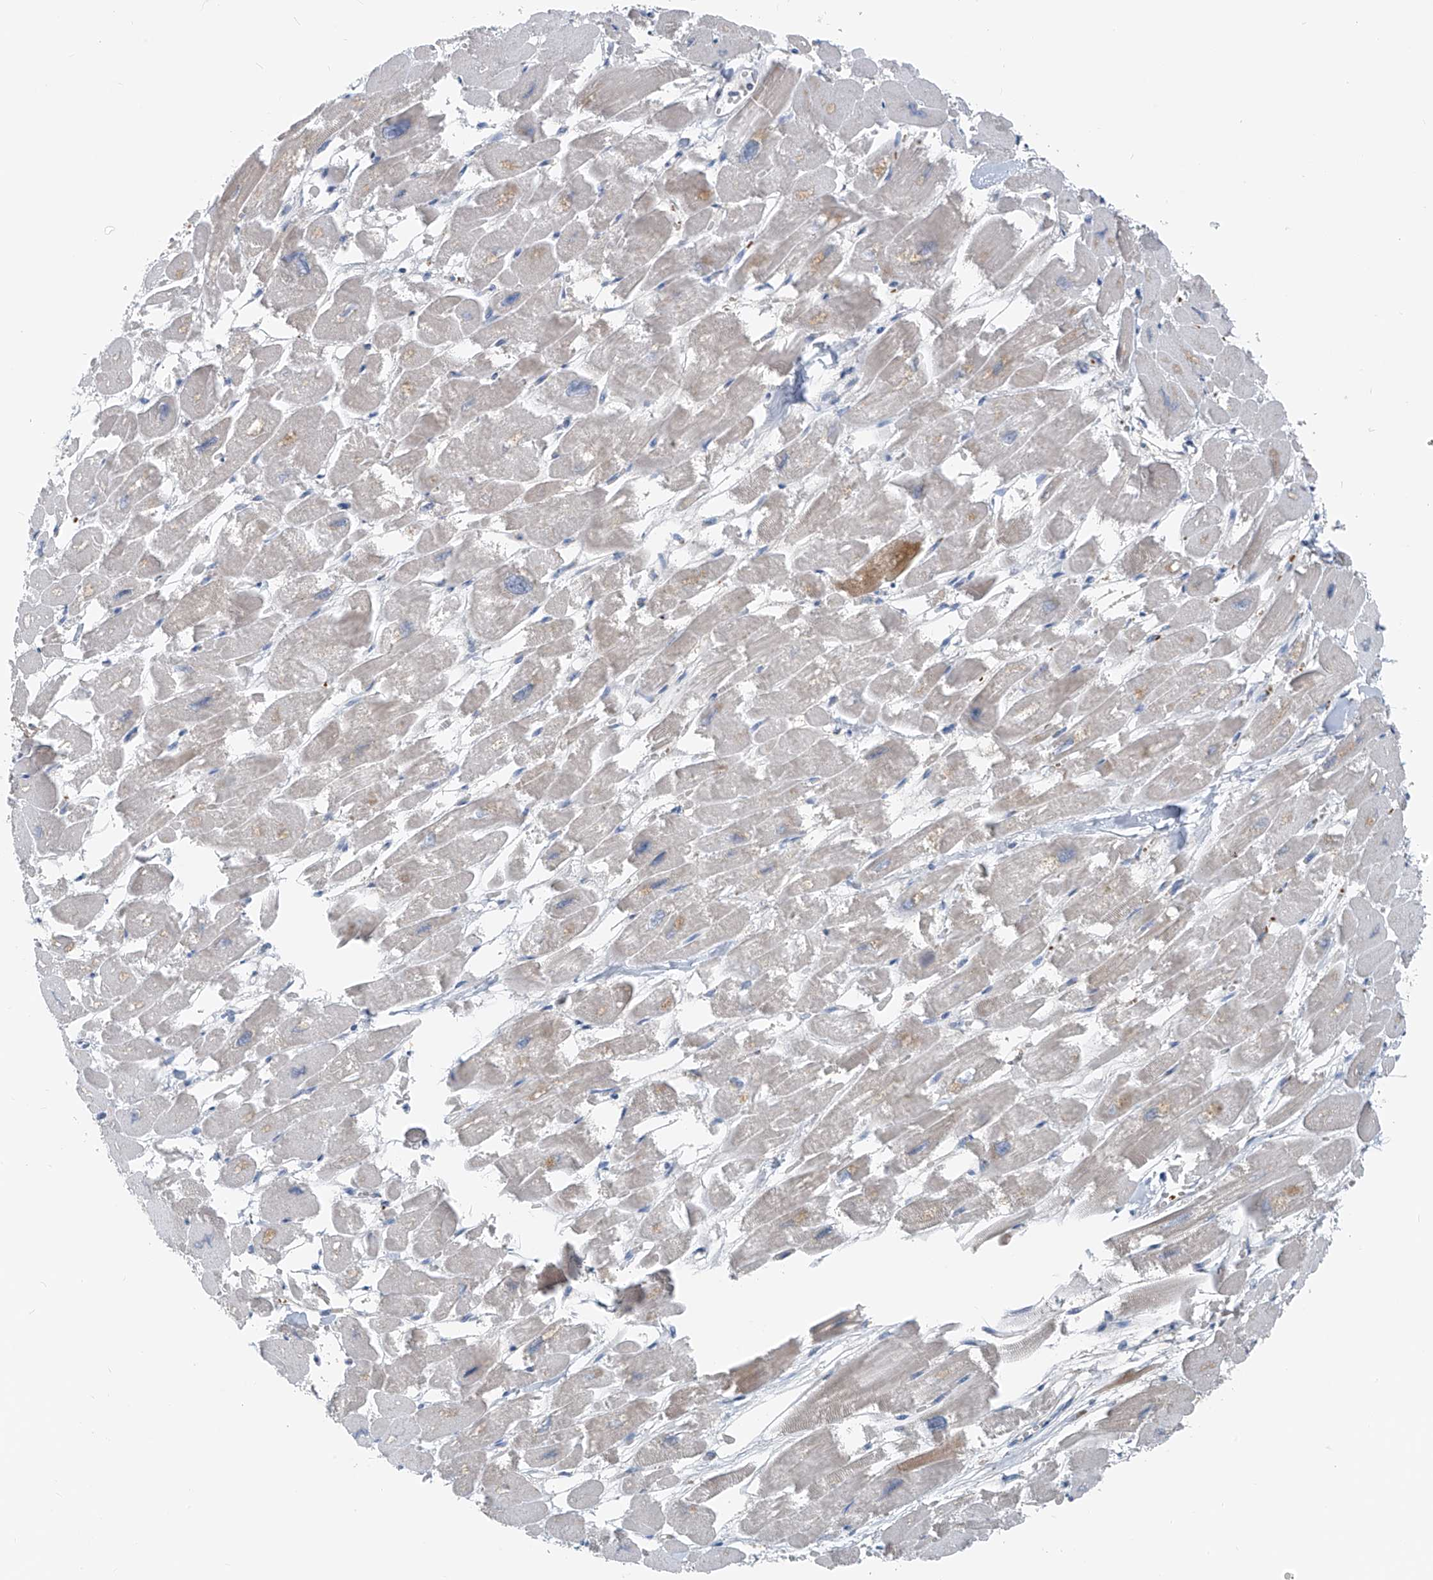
{"staining": {"intensity": "weak", "quantity": "25%-75%", "location": "cytoplasmic/membranous"}, "tissue": "heart muscle", "cell_type": "Cardiomyocytes", "image_type": "normal", "snomed": [{"axis": "morphology", "description": "Normal tissue, NOS"}, {"axis": "topography", "description": "Heart"}], "caption": "Heart muscle stained with immunohistochemistry (IHC) demonstrates weak cytoplasmic/membranous positivity in approximately 25%-75% of cardiomyocytes.", "gene": "FGD2", "patient": {"sex": "male", "age": 54}}